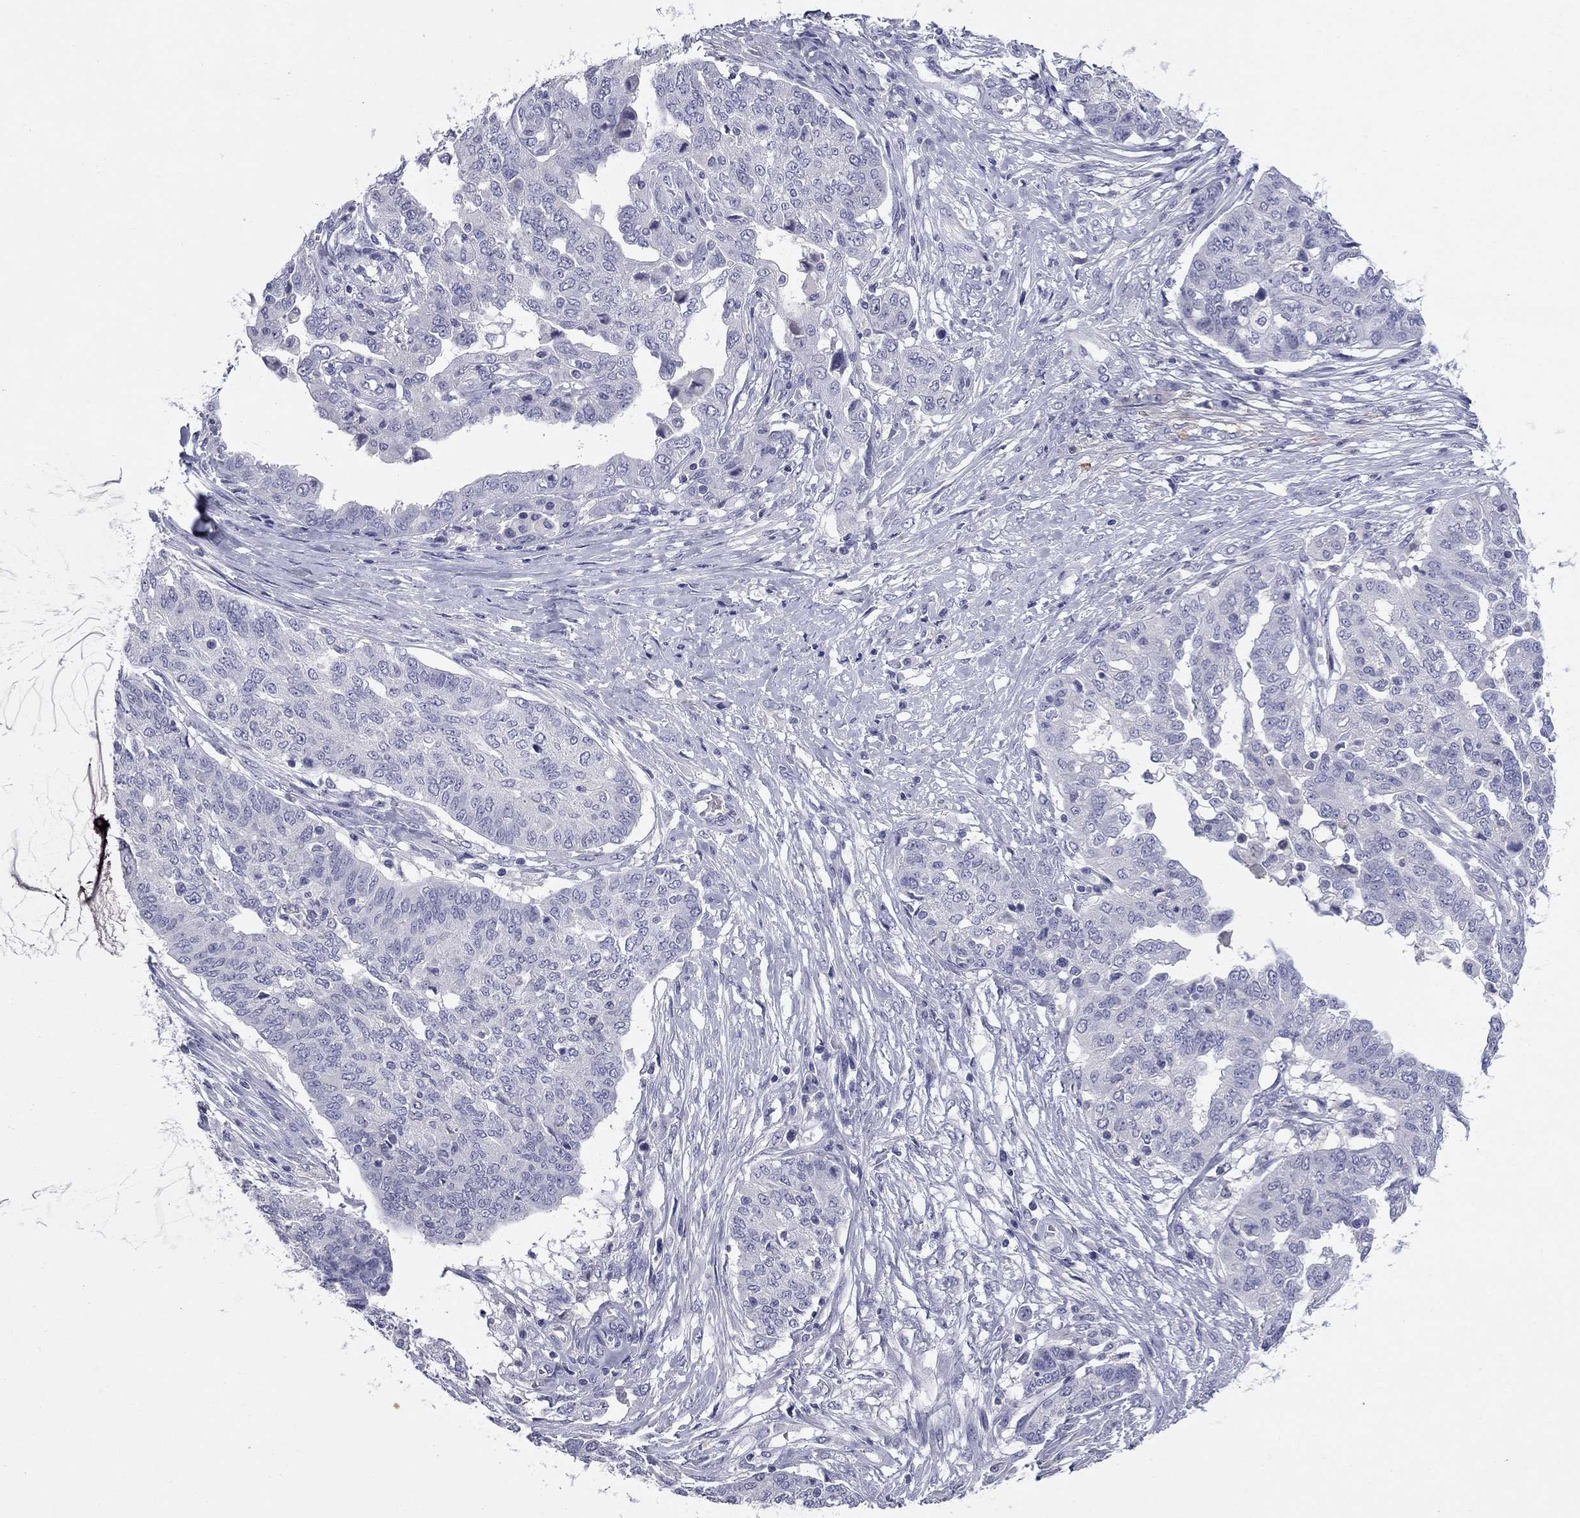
{"staining": {"intensity": "negative", "quantity": "none", "location": "none"}, "tissue": "ovarian cancer", "cell_type": "Tumor cells", "image_type": "cancer", "snomed": [{"axis": "morphology", "description": "Cystadenocarcinoma, serous, NOS"}, {"axis": "topography", "description": "Ovary"}], "caption": "Photomicrograph shows no protein expression in tumor cells of ovarian cancer tissue.", "gene": "CFAP119", "patient": {"sex": "female", "age": 67}}